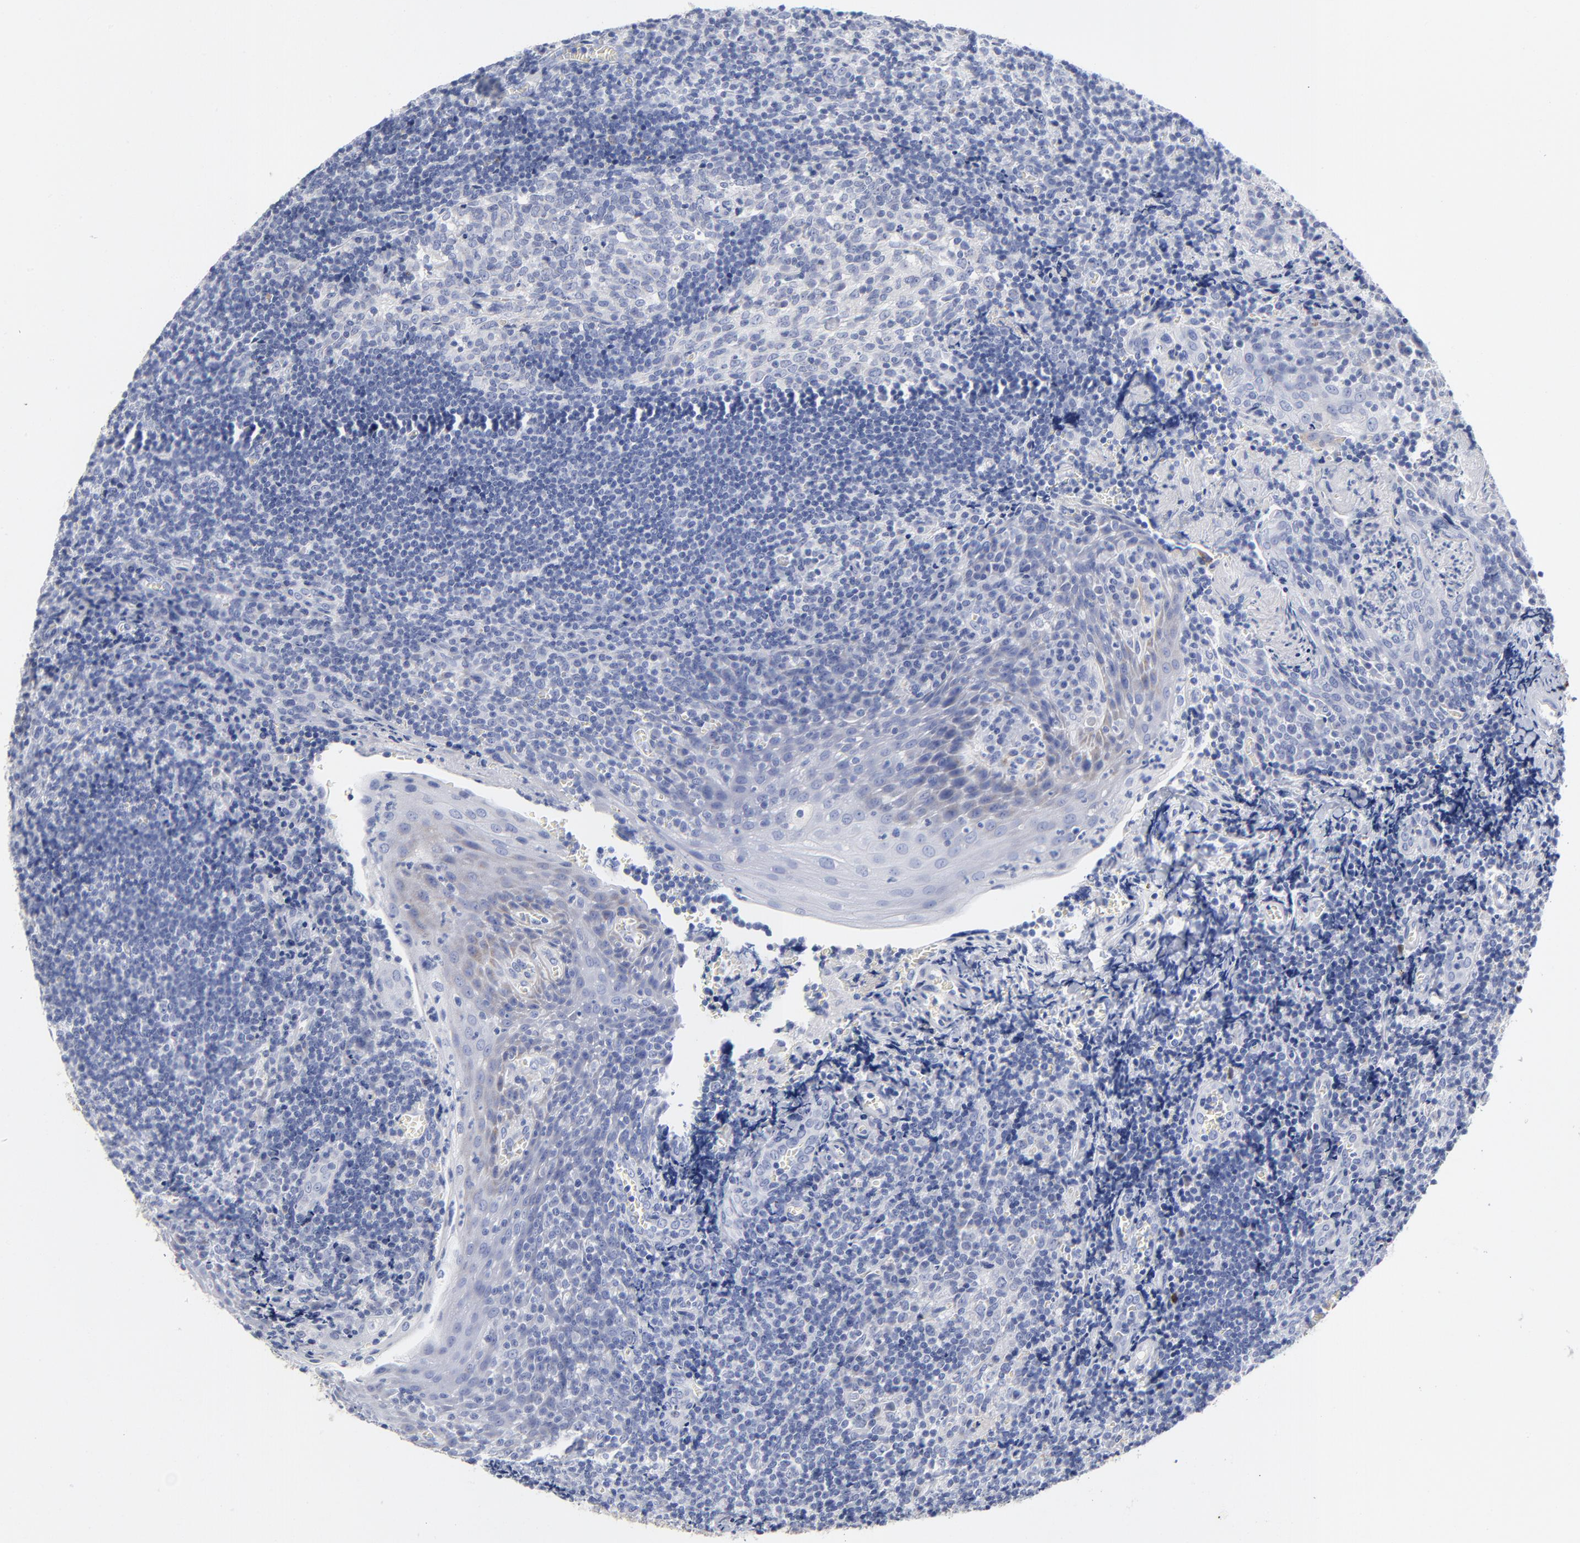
{"staining": {"intensity": "negative", "quantity": "none", "location": "none"}, "tissue": "tonsil", "cell_type": "Germinal center cells", "image_type": "normal", "snomed": [{"axis": "morphology", "description": "Normal tissue, NOS"}, {"axis": "topography", "description": "Tonsil"}], "caption": "Immunohistochemistry of normal human tonsil exhibits no expression in germinal center cells.", "gene": "PTP4A1", "patient": {"sex": "male", "age": 20}}